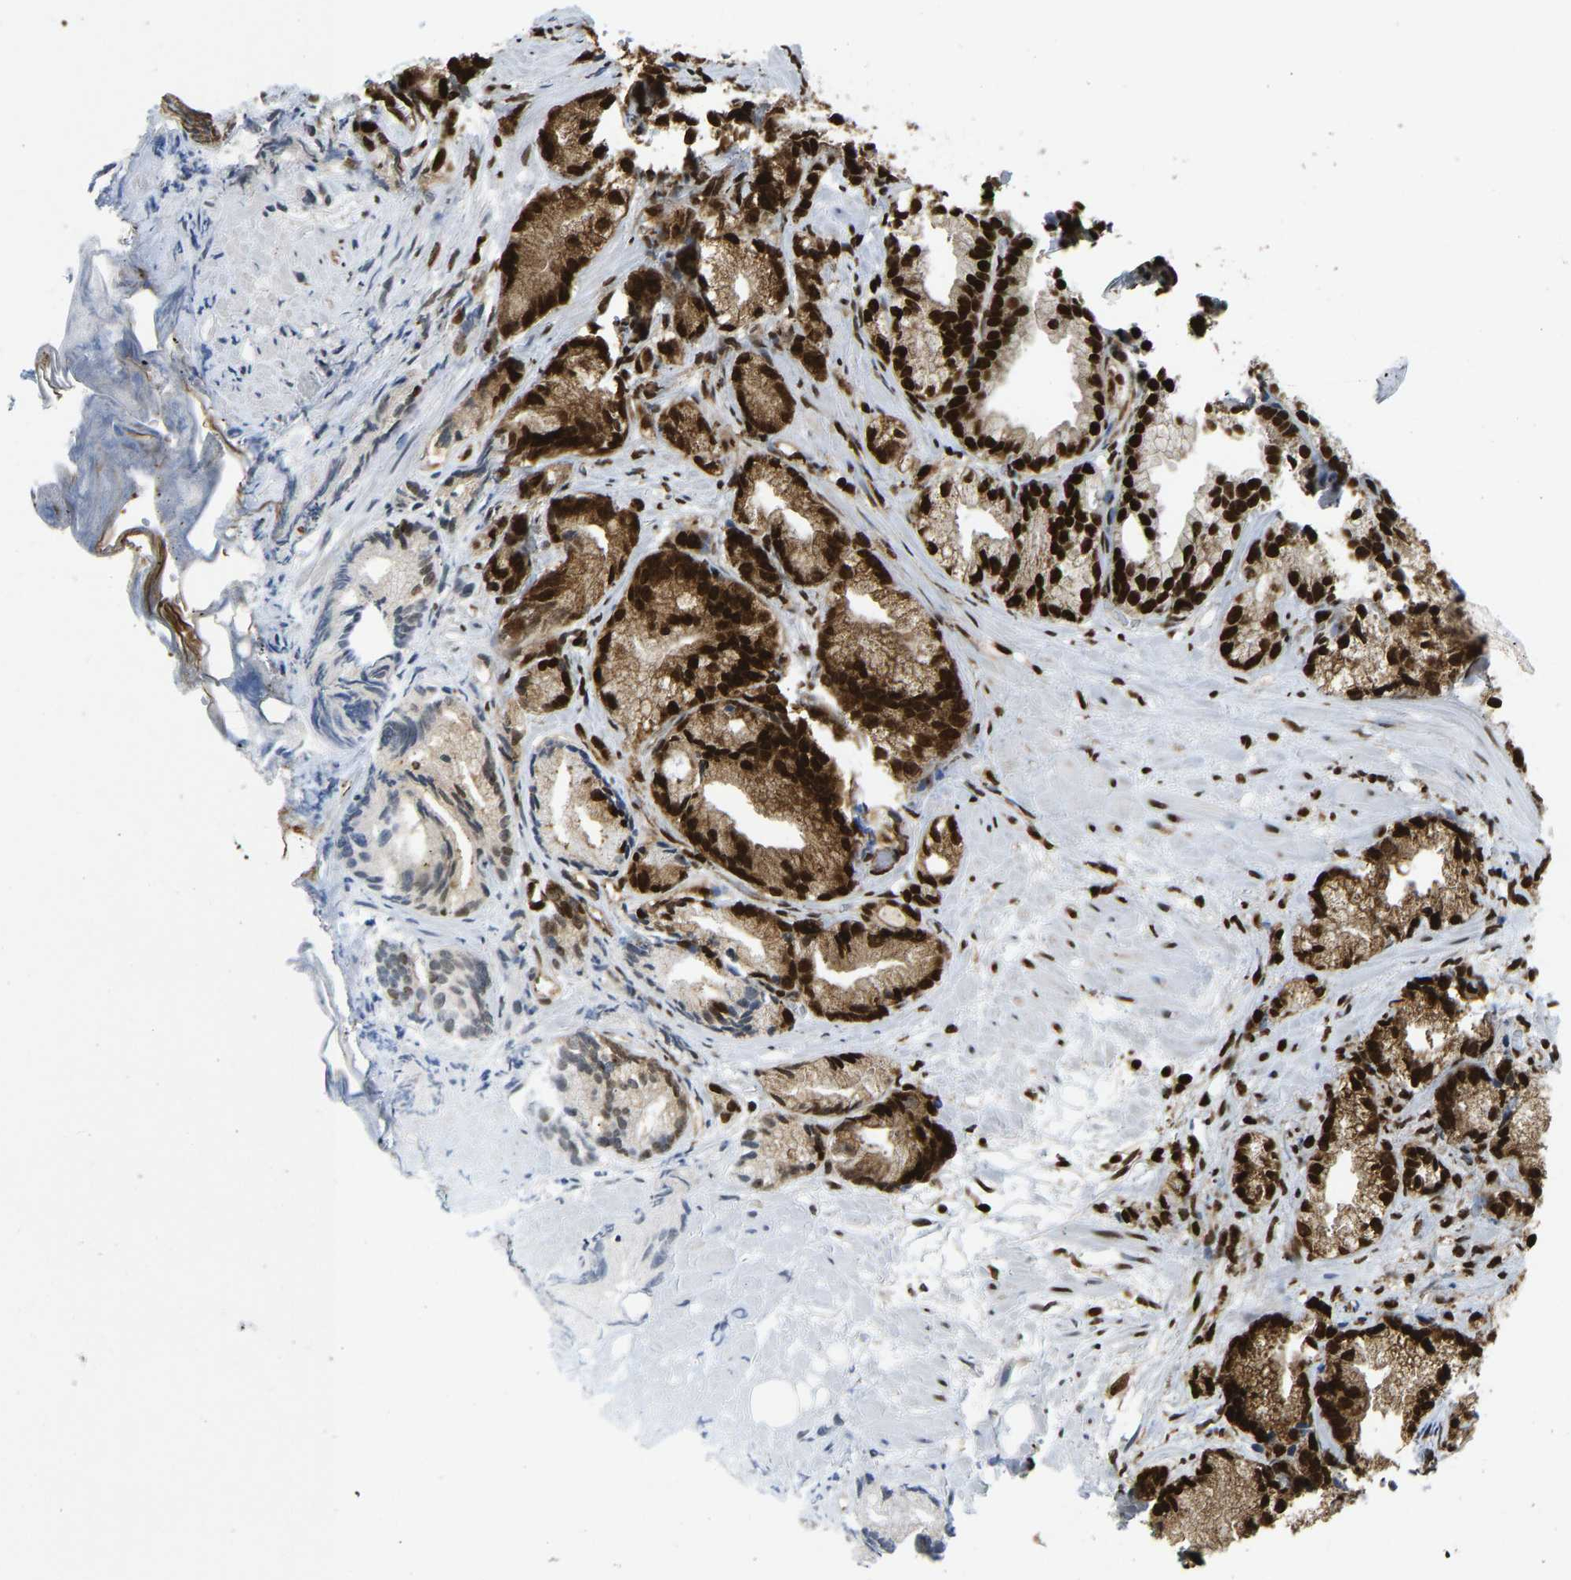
{"staining": {"intensity": "strong", "quantity": ">75%", "location": "cytoplasmic/membranous,nuclear"}, "tissue": "prostate cancer", "cell_type": "Tumor cells", "image_type": "cancer", "snomed": [{"axis": "morphology", "description": "Adenocarcinoma, Low grade"}, {"axis": "topography", "description": "Prostate"}], "caption": "The image shows immunohistochemical staining of prostate low-grade adenocarcinoma. There is strong cytoplasmic/membranous and nuclear positivity is identified in approximately >75% of tumor cells.", "gene": "ZSCAN20", "patient": {"sex": "male", "age": 89}}